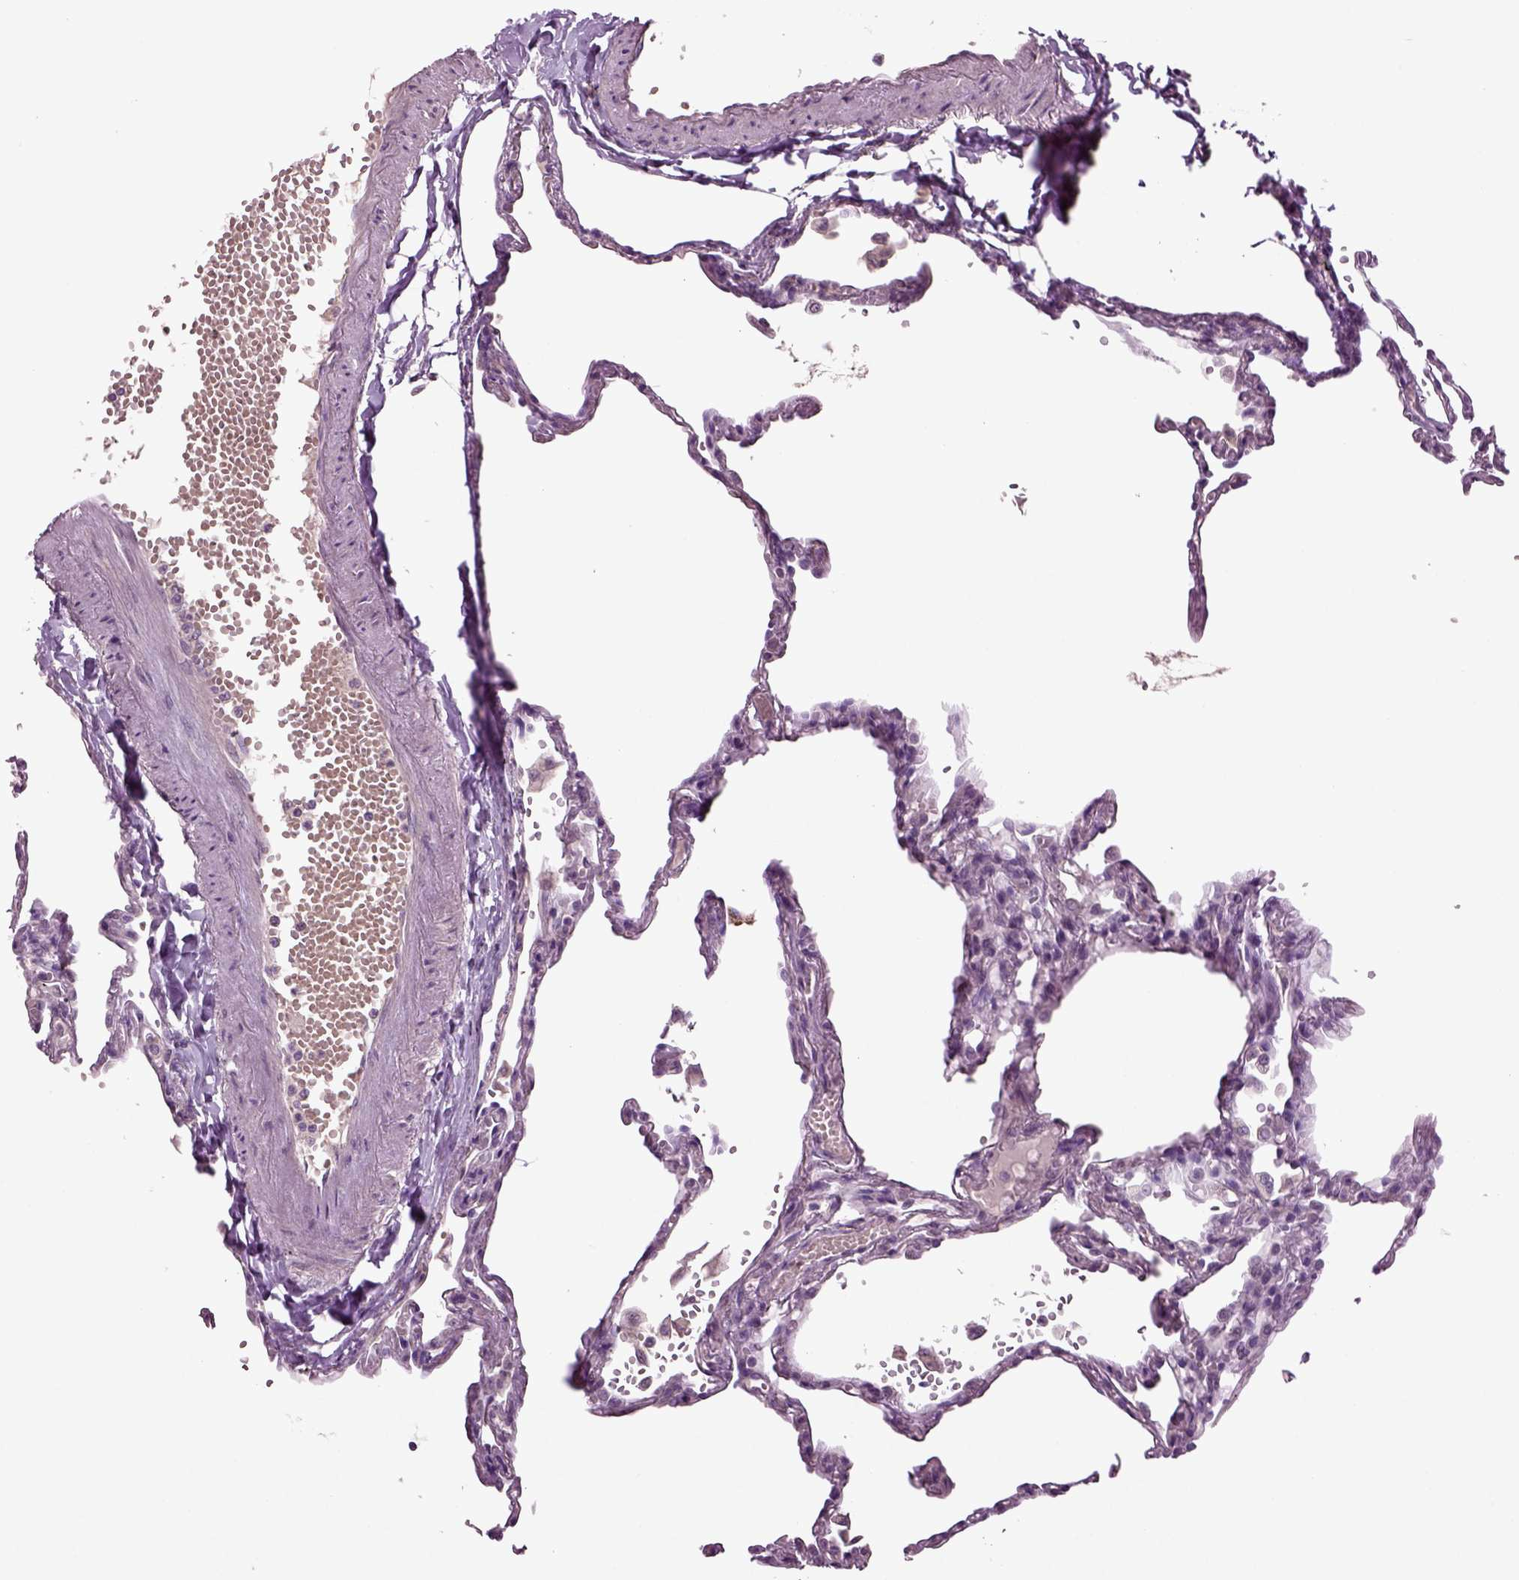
{"staining": {"intensity": "negative", "quantity": "none", "location": "none"}, "tissue": "lung", "cell_type": "Alveolar cells", "image_type": "normal", "snomed": [{"axis": "morphology", "description": "Normal tissue, NOS"}, {"axis": "topography", "description": "Lung"}], "caption": "Alveolar cells show no significant positivity in benign lung.", "gene": "SLC17A6", "patient": {"sex": "male", "age": 78}}